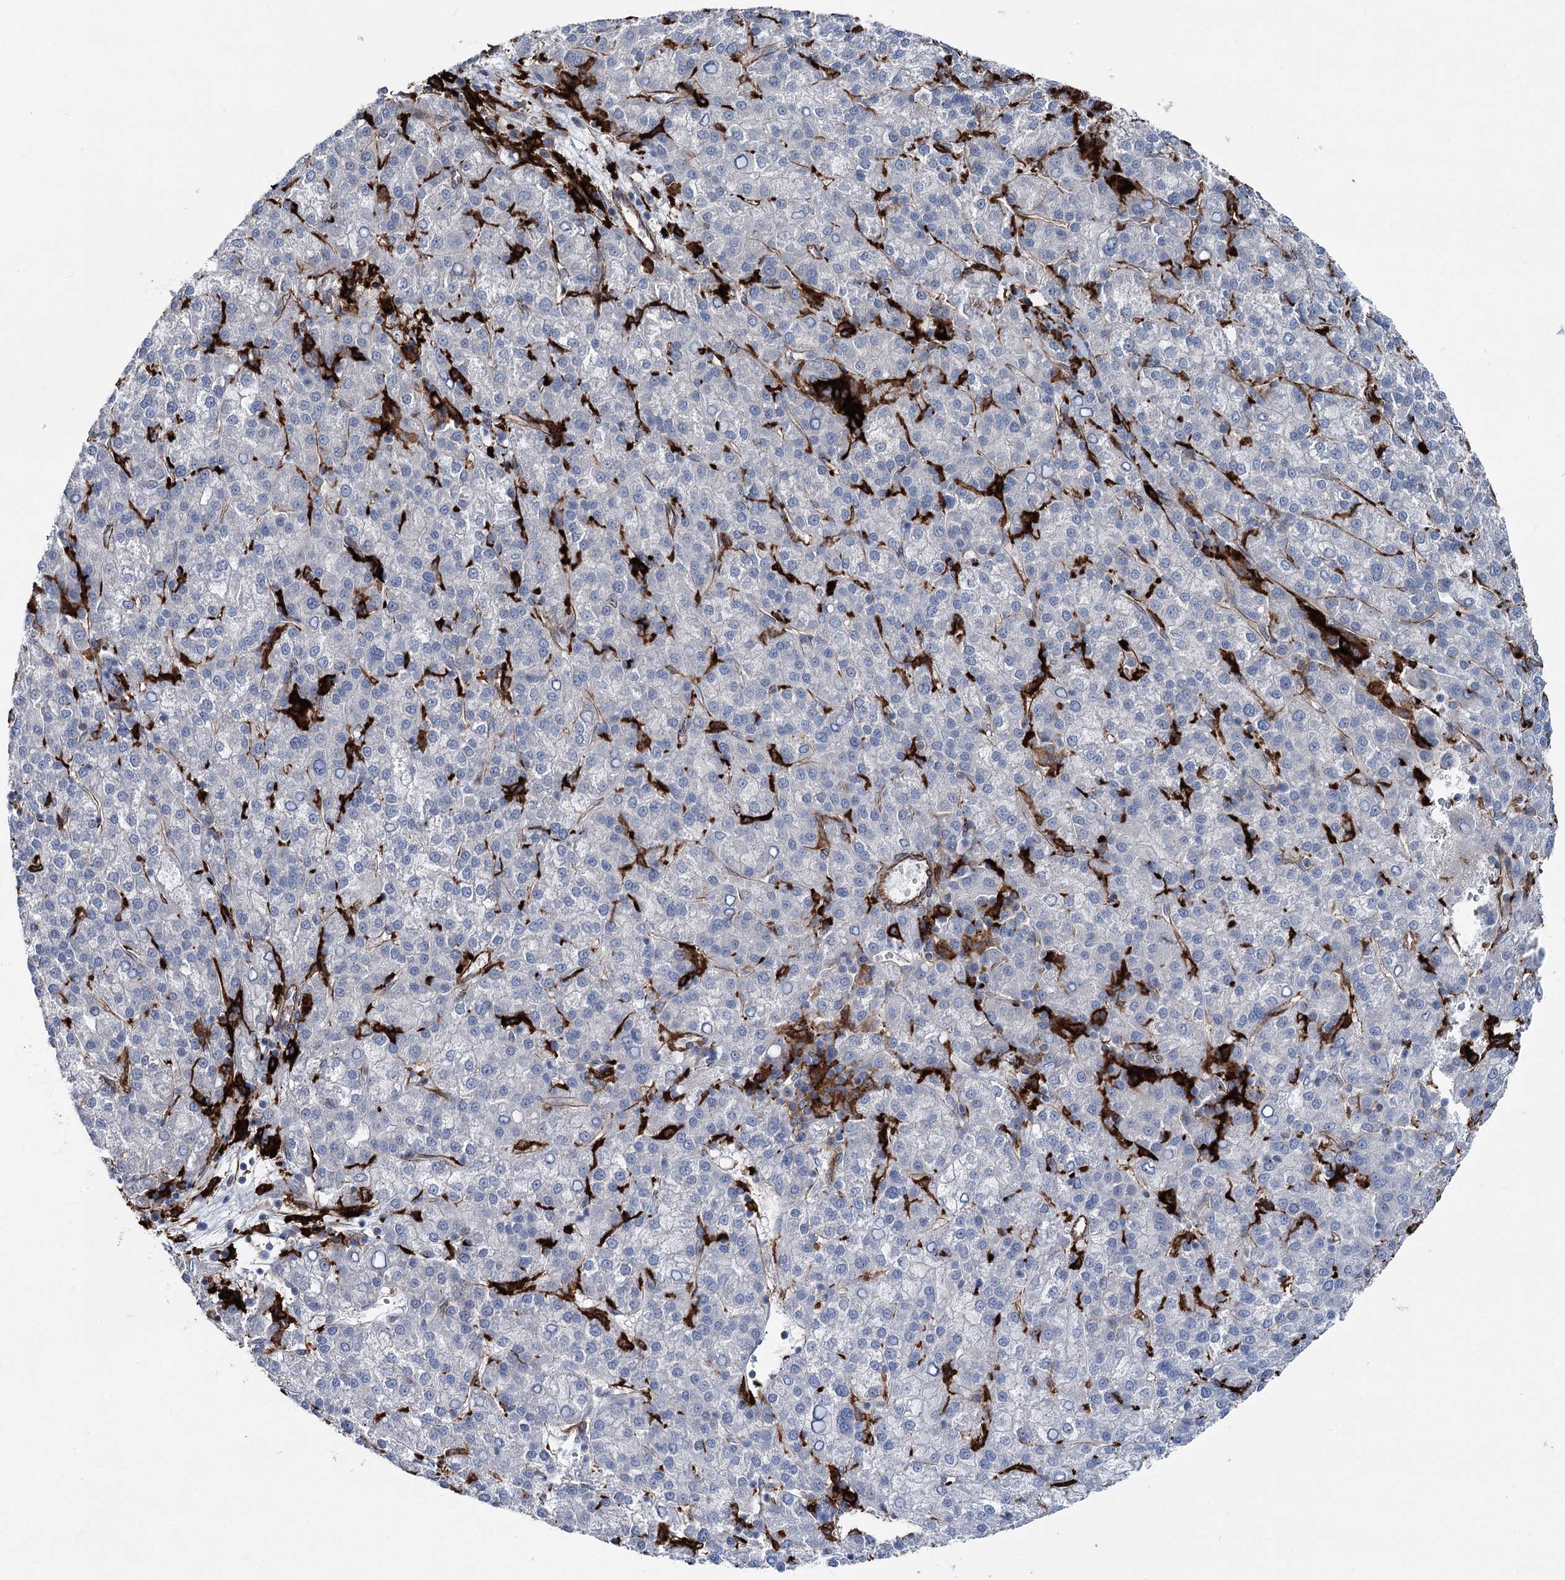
{"staining": {"intensity": "negative", "quantity": "none", "location": "none"}, "tissue": "liver cancer", "cell_type": "Tumor cells", "image_type": "cancer", "snomed": [{"axis": "morphology", "description": "Carcinoma, Hepatocellular, NOS"}, {"axis": "topography", "description": "Liver"}], "caption": "Immunohistochemistry (IHC) of liver cancer reveals no positivity in tumor cells.", "gene": "CLEC4M", "patient": {"sex": "female", "age": 58}}